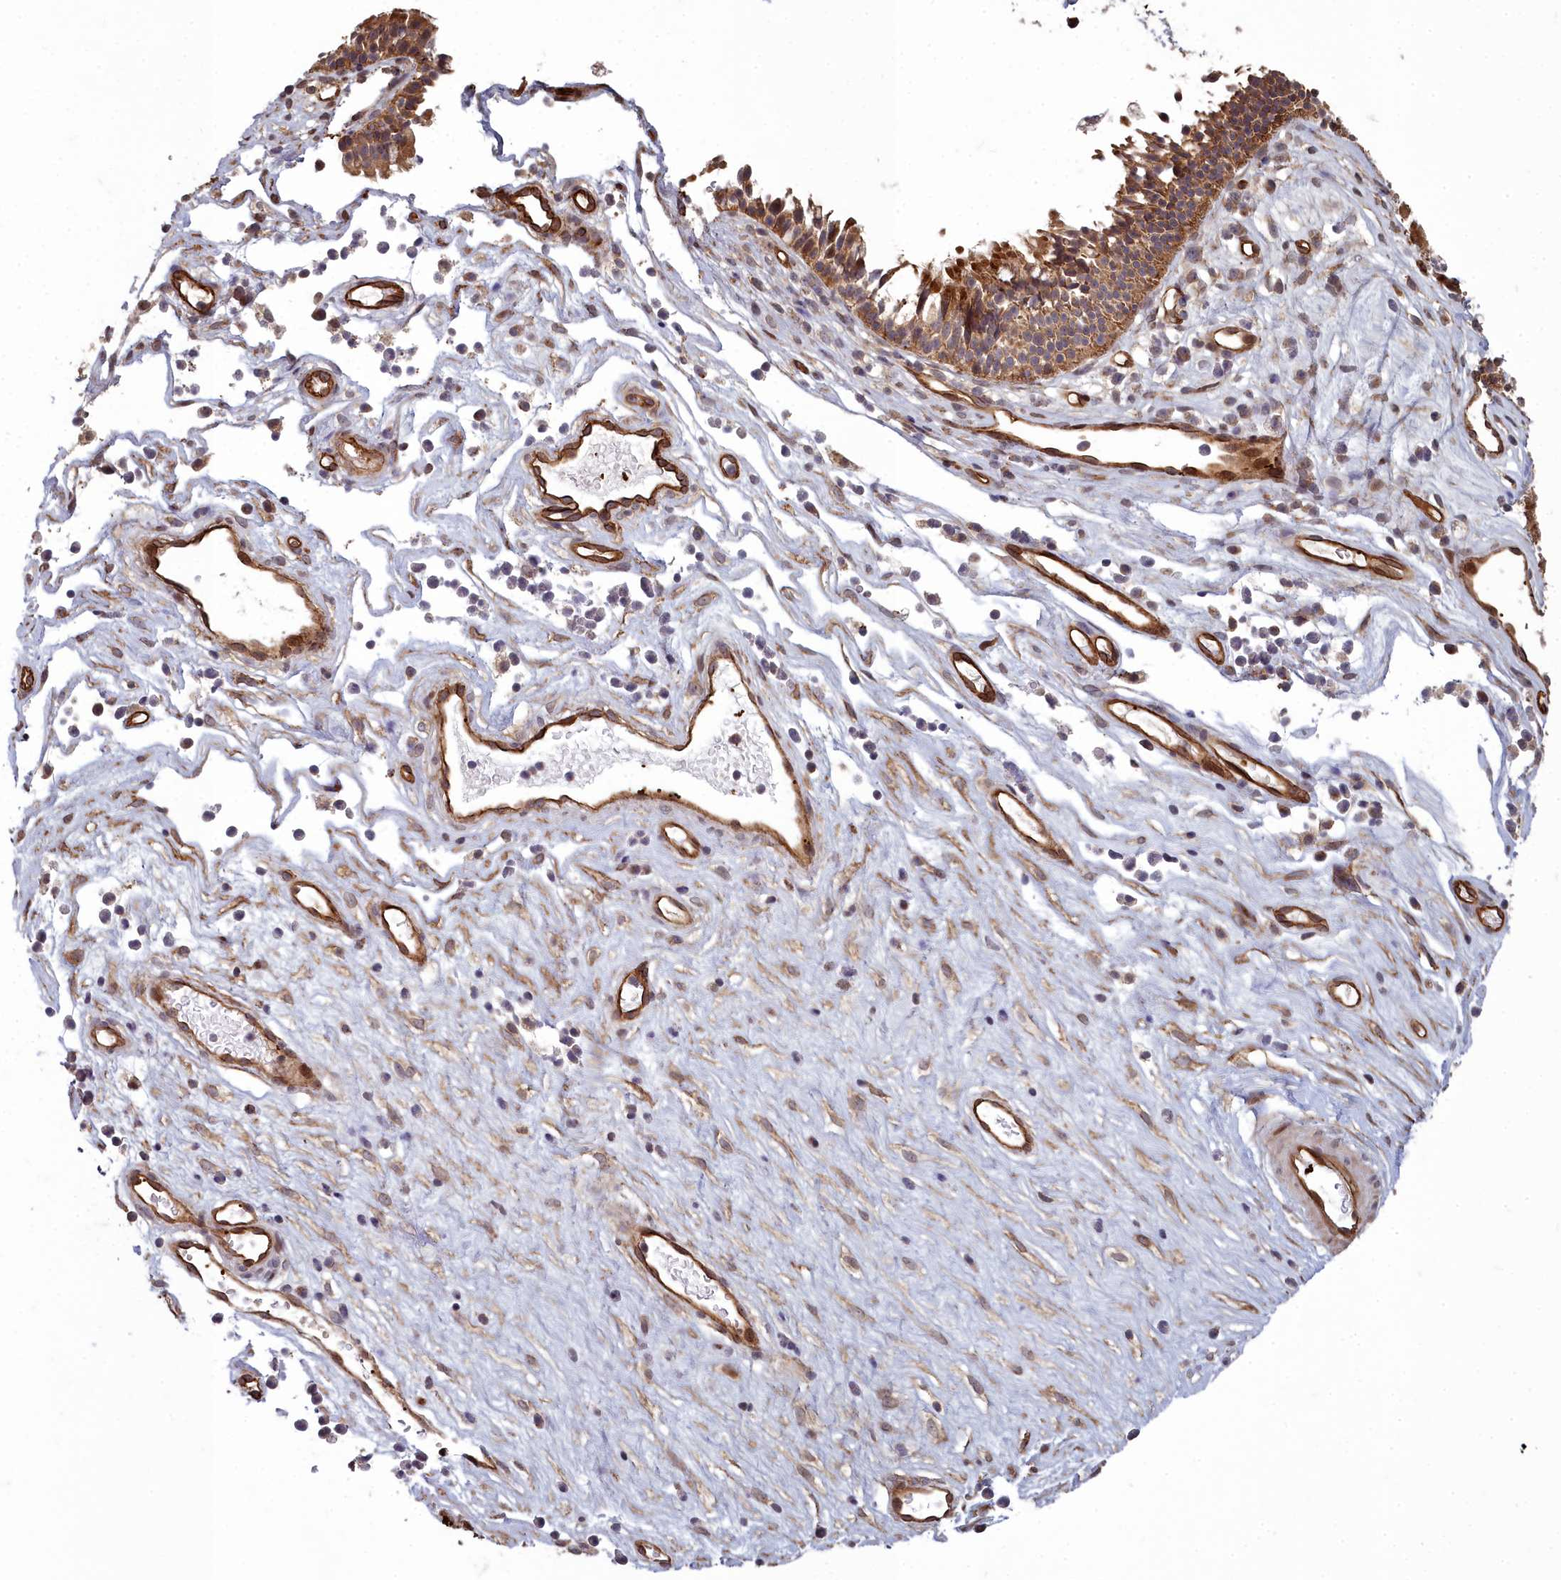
{"staining": {"intensity": "strong", "quantity": "25%-75%", "location": "cytoplasmic/membranous"}, "tissue": "nasopharynx", "cell_type": "Respiratory epithelial cells", "image_type": "normal", "snomed": [{"axis": "morphology", "description": "Normal tissue, NOS"}, {"axis": "morphology", "description": "Inflammation, NOS"}, {"axis": "morphology", "description": "Malignant melanoma, Metastatic site"}, {"axis": "topography", "description": "Nasopharynx"}], "caption": "Nasopharynx stained for a protein (brown) displays strong cytoplasmic/membranous positive expression in about 25%-75% of respiratory epithelial cells.", "gene": "TSPYL4", "patient": {"sex": "male", "age": 70}}